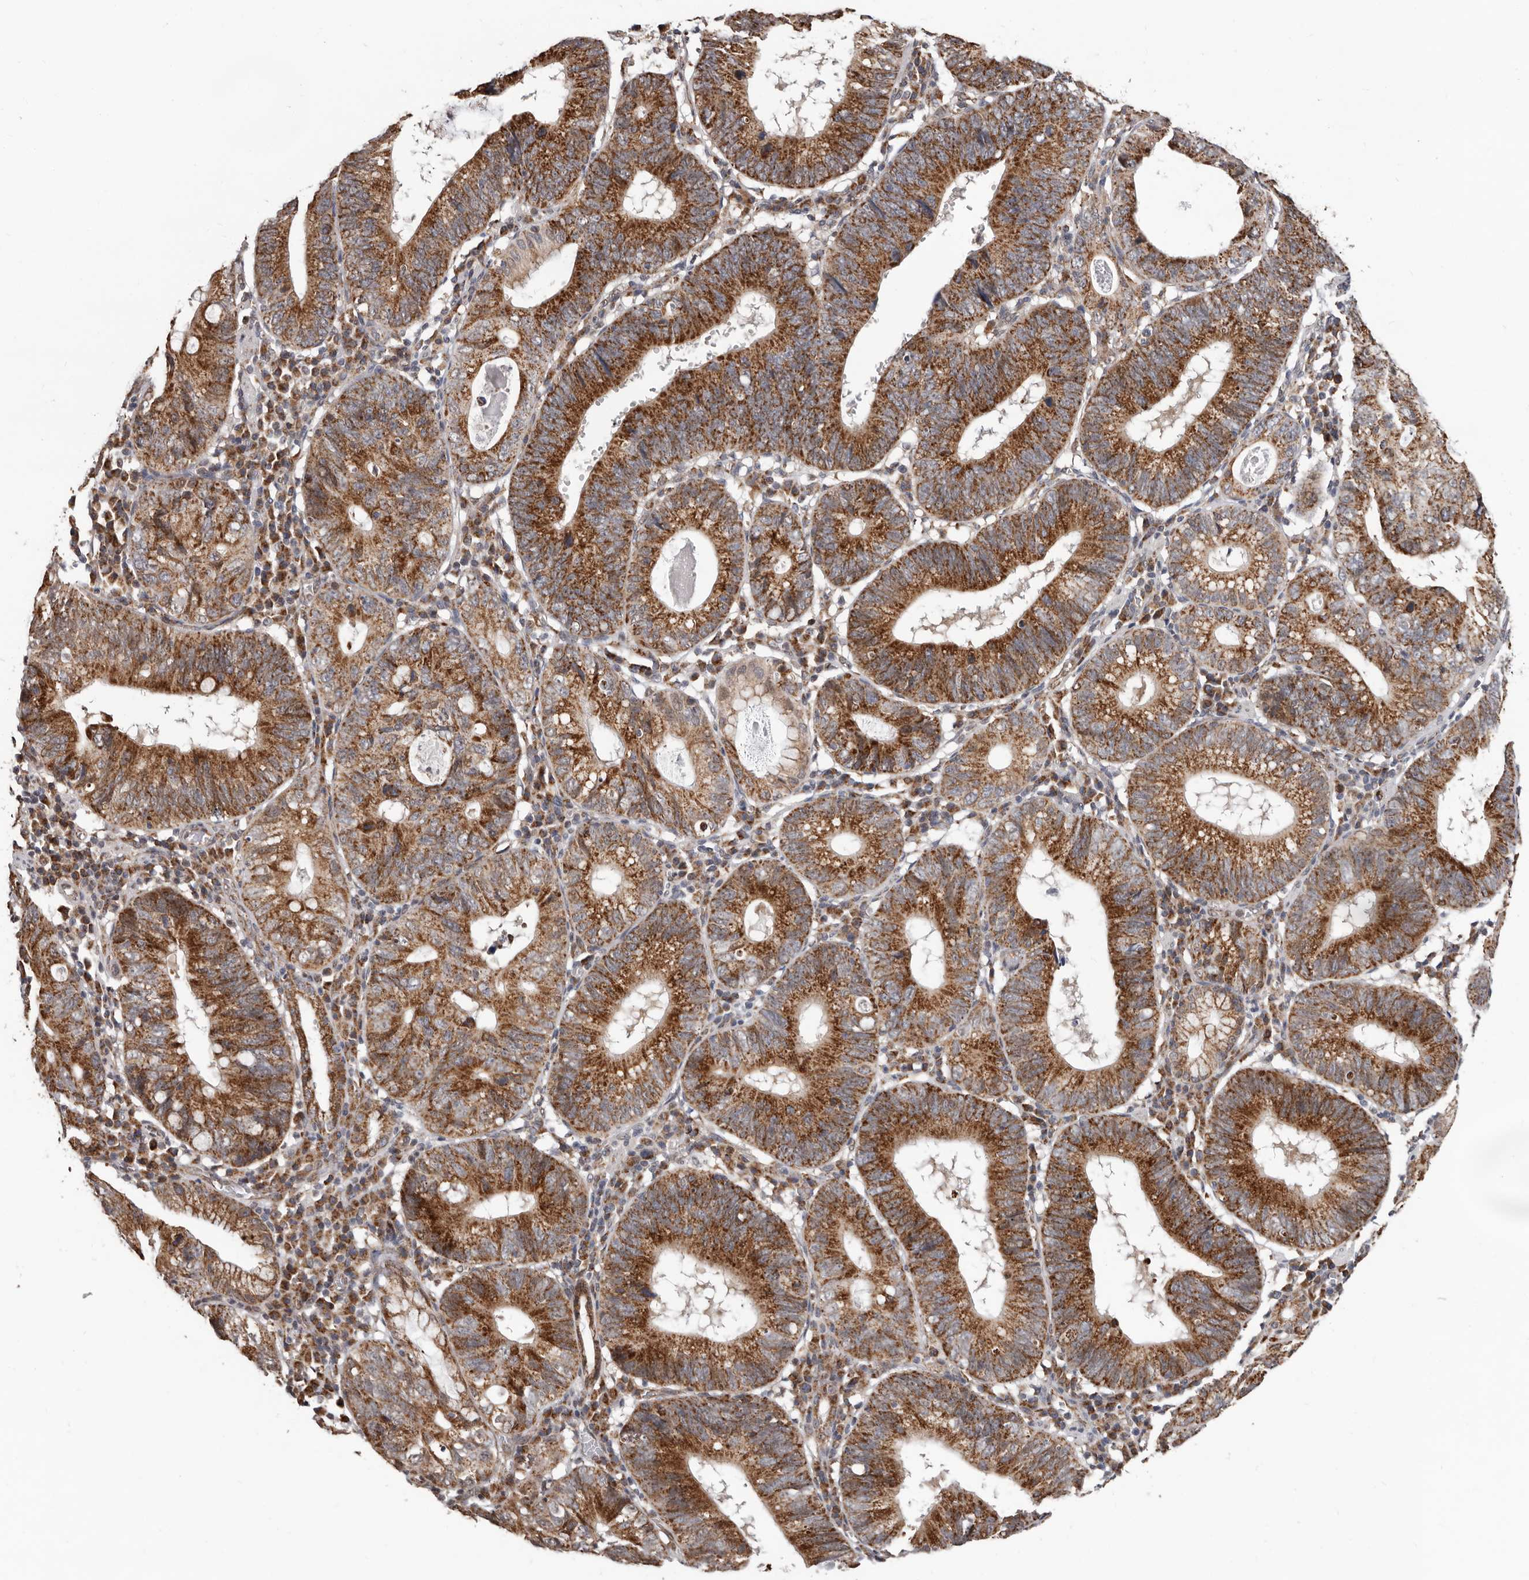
{"staining": {"intensity": "strong", "quantity": ">75%", "location": "cytoplasmic/membranous"}, "tissue": "stomach cancer", "cell_type": "Tumor cells", "image_type": "cancer", "snomed": [{"axis": "morphology", "description": "Adenocarcinoma, NOS"}, {"axis": "topography", "description": "Stomach"}], "caption": "Adenocarcinoma (stomach) stained with a brown dye reveals strong cytoplasmic/membranous positive positivity in approximately >75% of tumor cells.", "gene": "MRPL18", "patient": {"sex": "male", "age": 59}}